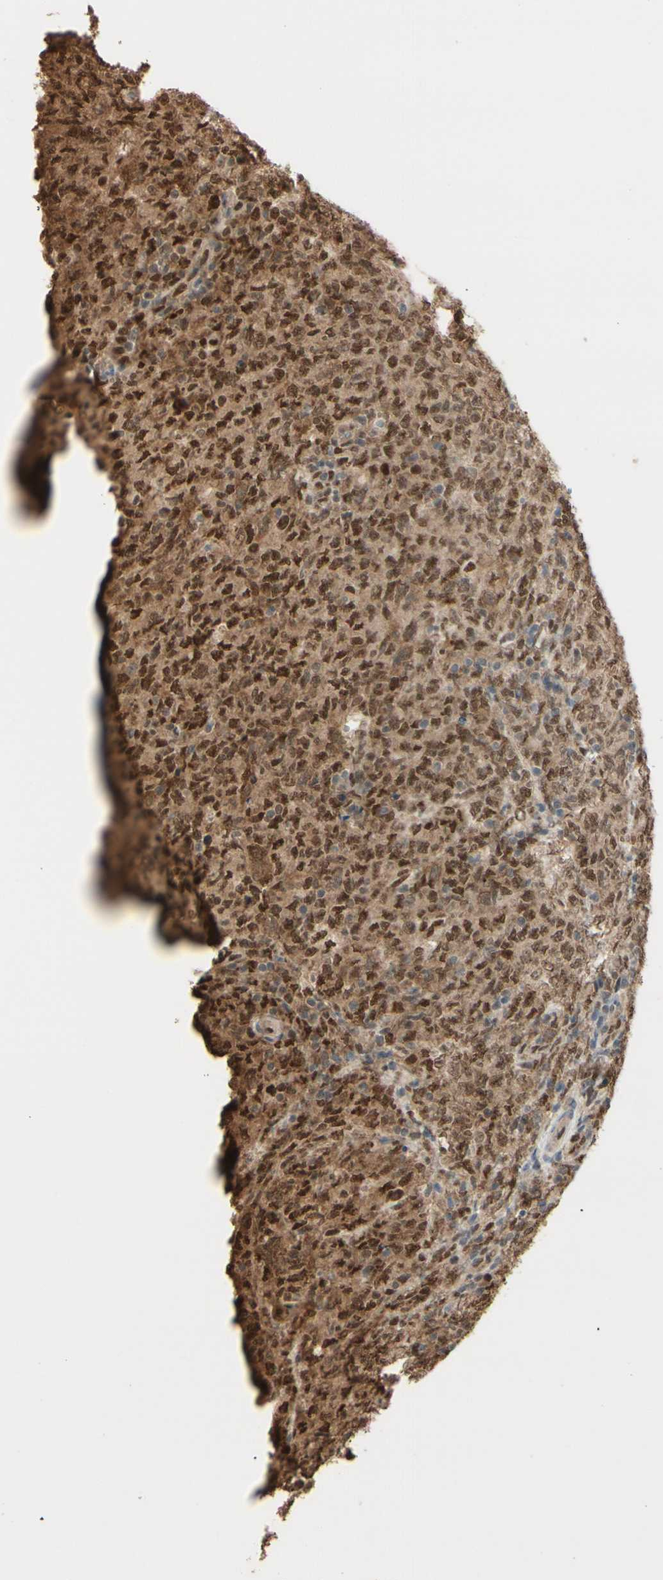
{"staining": {"intensity": "strong", "quantity": ">75%", "location": "cytoplasmic/membranous,nuclear"}, "tissue": "lymphoma", "cell_type": "Tumor cells", "image_type": "cancer", "snomed": [{"axis": "morphology", "description": "Malignant lymphoma, non-Hodgkin's type, High grade"}, {"axis": "topography", "description": "Tonsil"}], "caption": "Immunohistochemical staining of human high-grade malignant lymphoma, non-Hodgkin's type demonstrates high levels of strong cytoplasmic/membranous and nuclear protein staining in approximately >75% of tumor cells. (DAB (3,3'-diaminobenzidine) IHC with brightfield microscopy, high magnification).", "gene": "HSF1", "patient": {"sex": "female", "age": 36}}